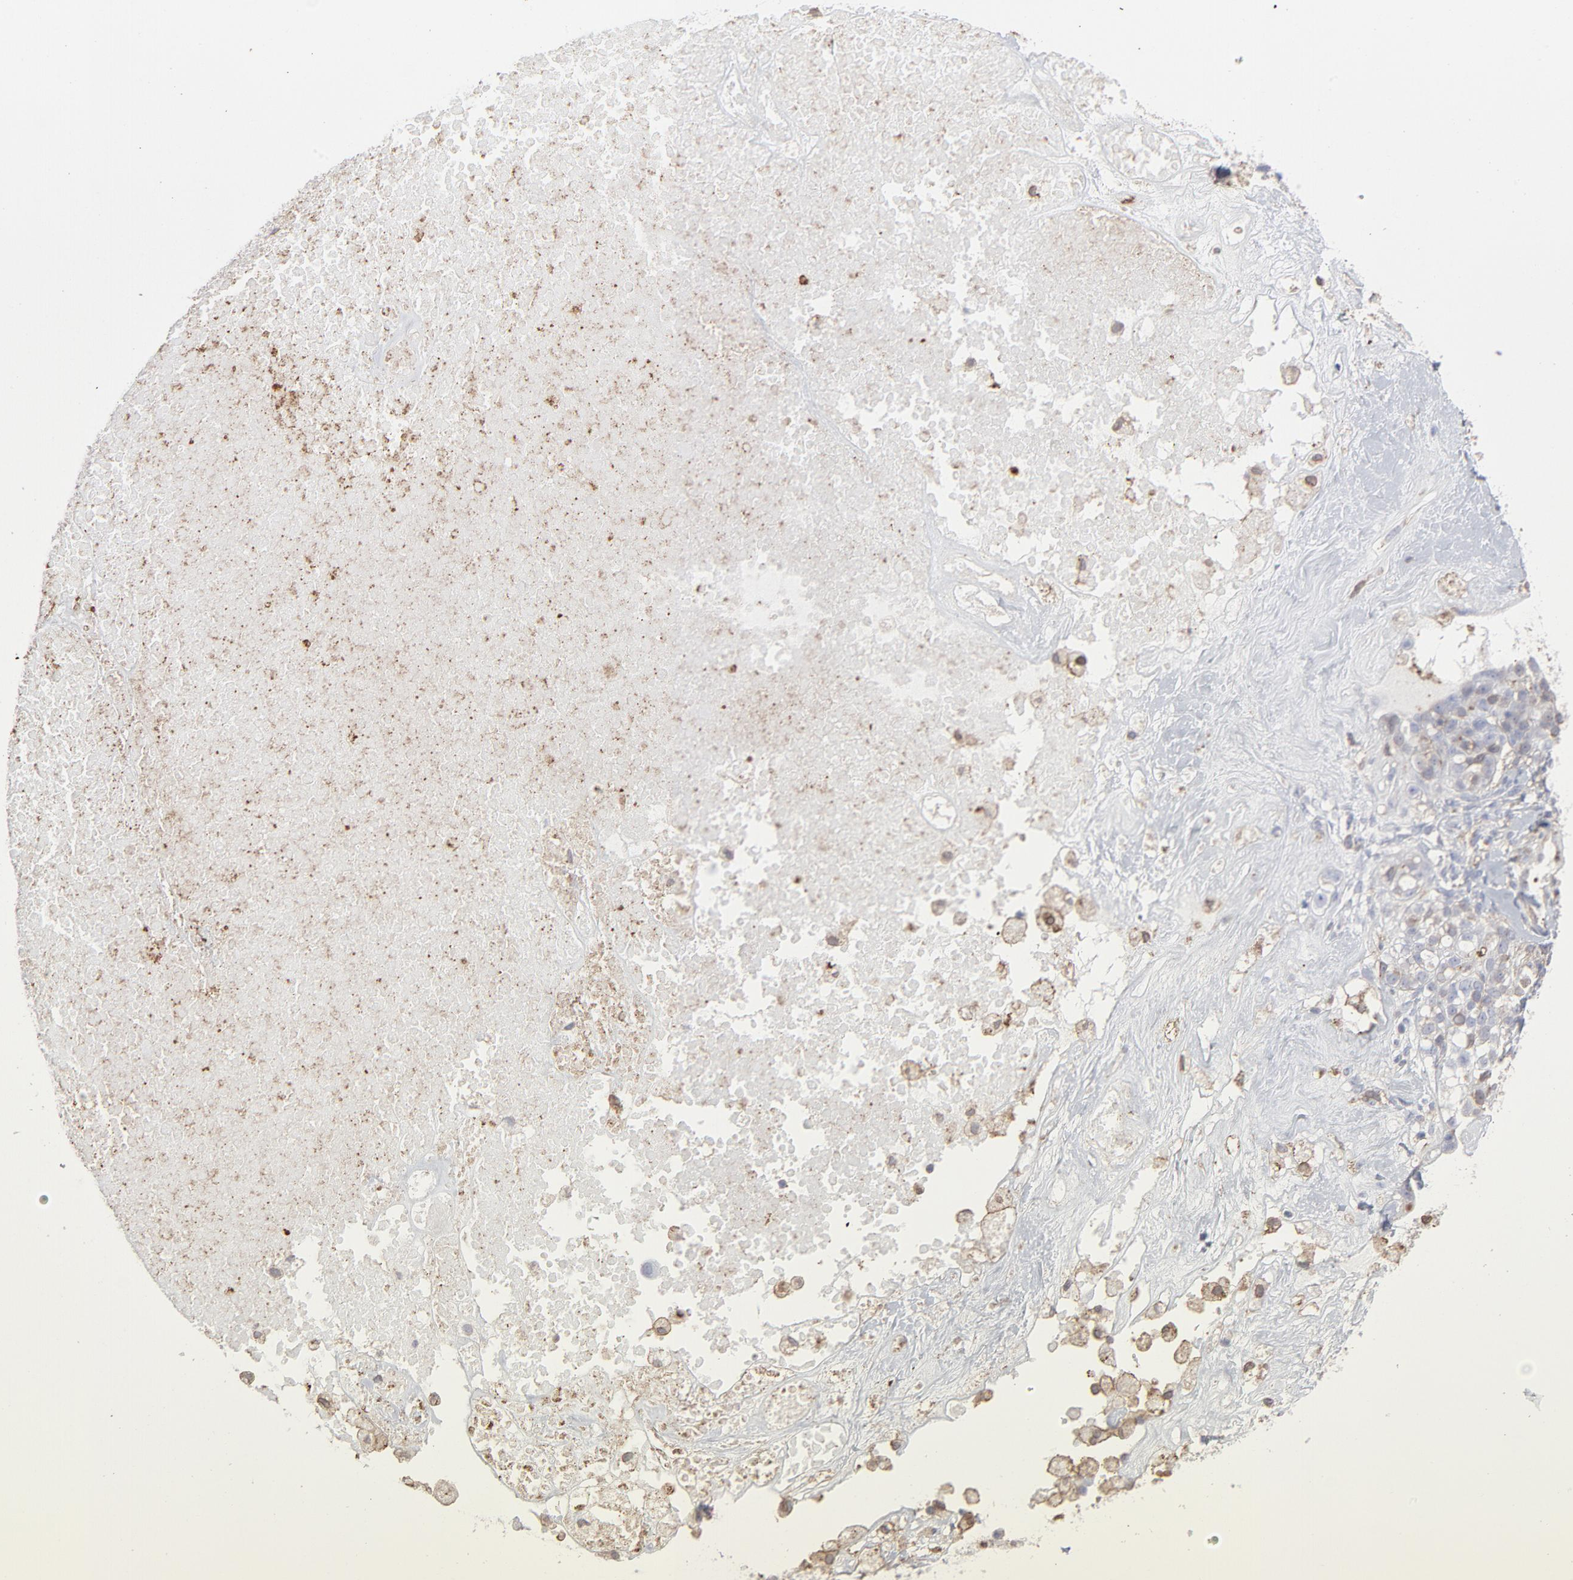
{"staining": {"intensity": "weak", "quantity": "<25%", "location": "cytoplasmic/membranous"}, "tissue": "ovarian cancer", "cell_type": "Tumor cells", "image_type": "cancer", "snomed": [{"axis": "morphology", "description": "Cystadenocarcinoma, serous, NOS"}, {"axis": "topography", "description": "Ovary"}], "caption": "Ovarian cancer (serous cystadenocarcinoma) stained for a protein using immunohistochemistry reveals no expression tumor cells.", "gene": "ANXA5", "patient": {"sex": "female", "age": 66}}